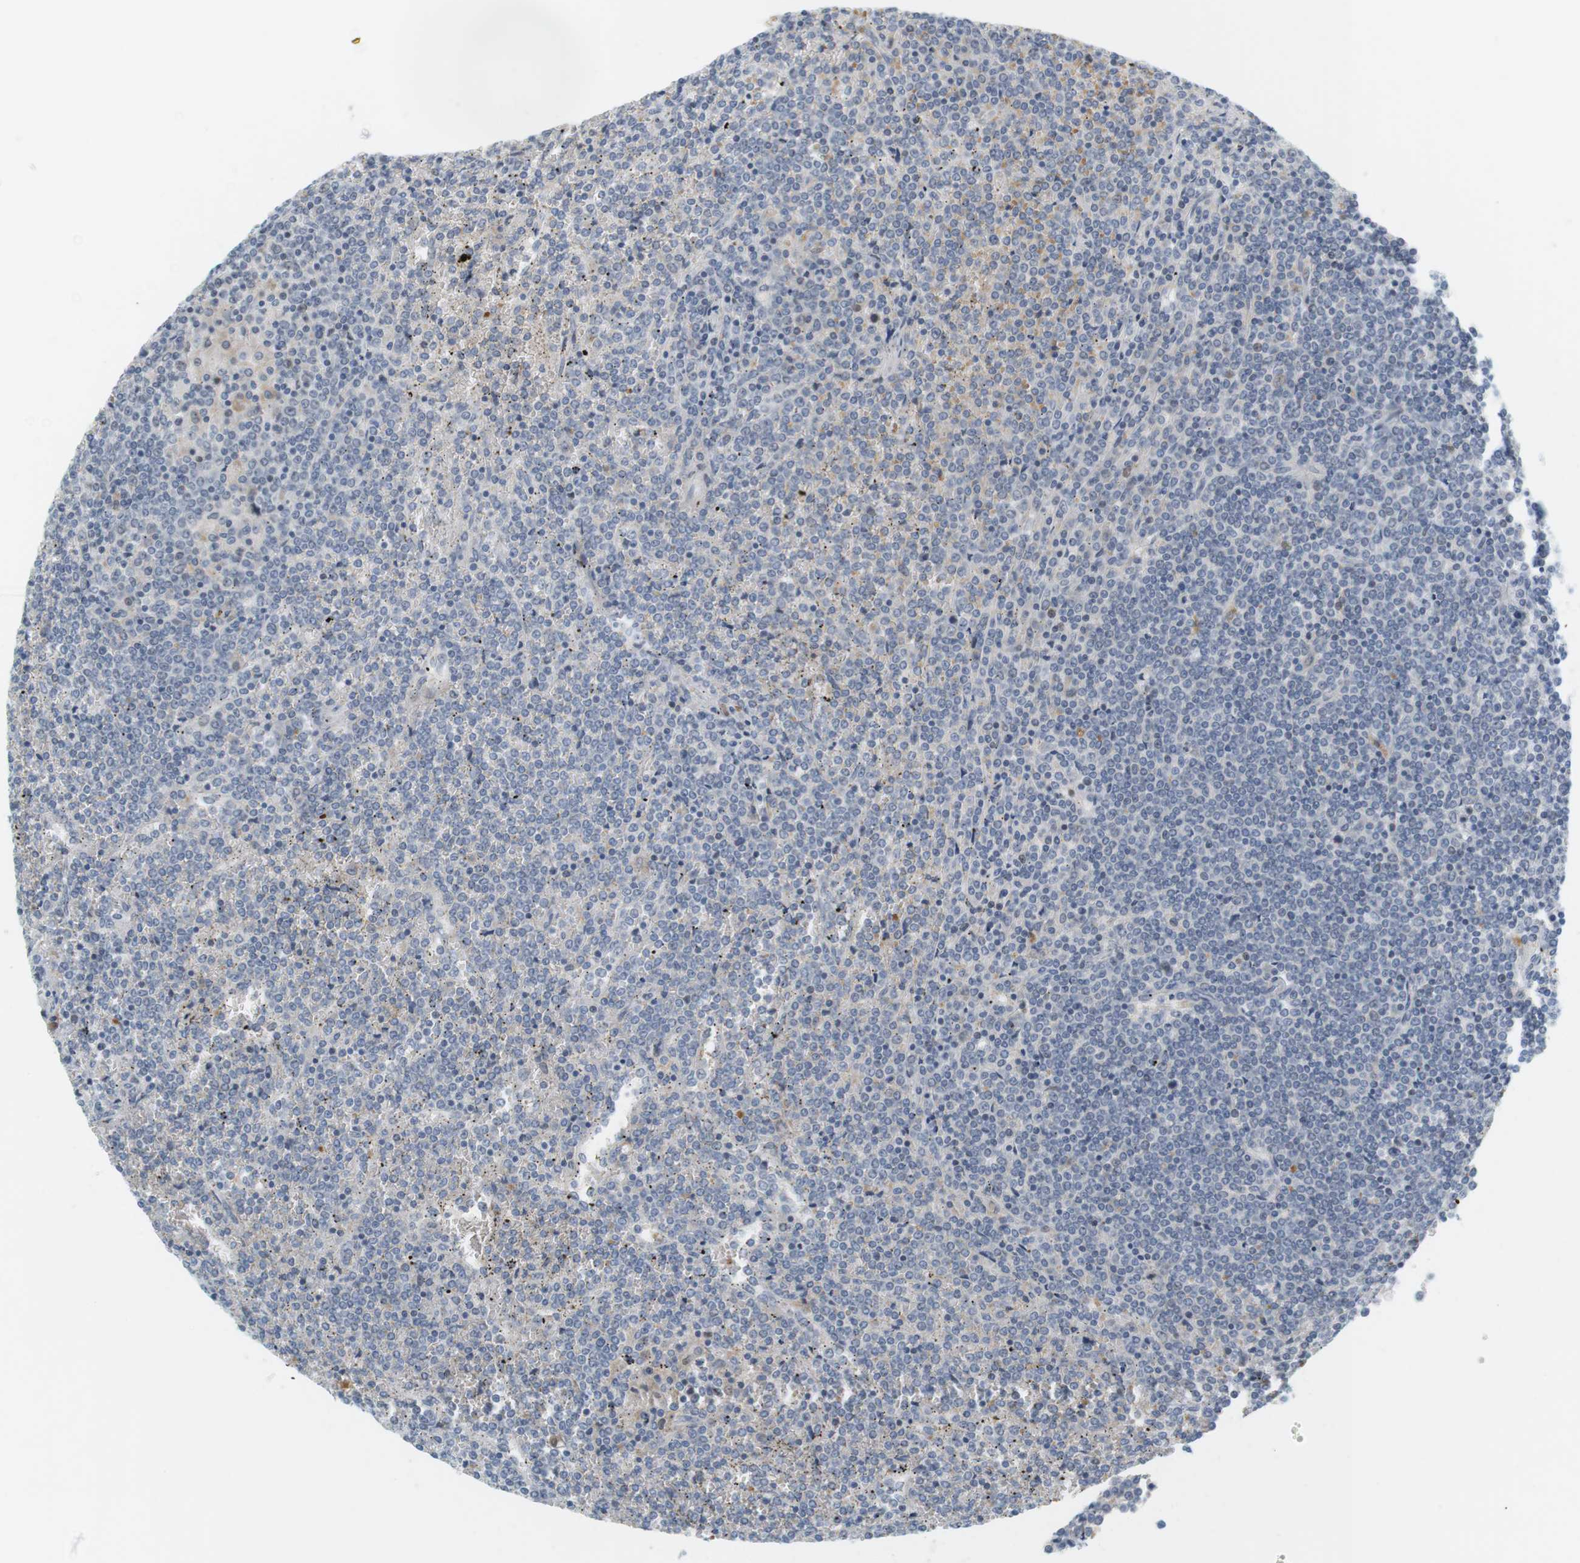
{"staining": {"intensity": "weak", "quantity": "<25%", "location": "nuclear"}, "tissue": "lymphoma", "cell_type": "Tumor cells", "image_type": "cancer", "snomed": [{"axis": "morphology", "description": "Malignant lymphoma, non-Hodgkin's type, Low grade"}, {"axis": "topography", "description": "Spleen"}], "caption": "Tumor cells show no significant positivity in malignant lymphoma, non-Hodgkin's type (low-grade). (IHC, brightfield microscopy, high magnification).", "gene": "DMC1", "patient": {"sex": "female", "age": 19}}